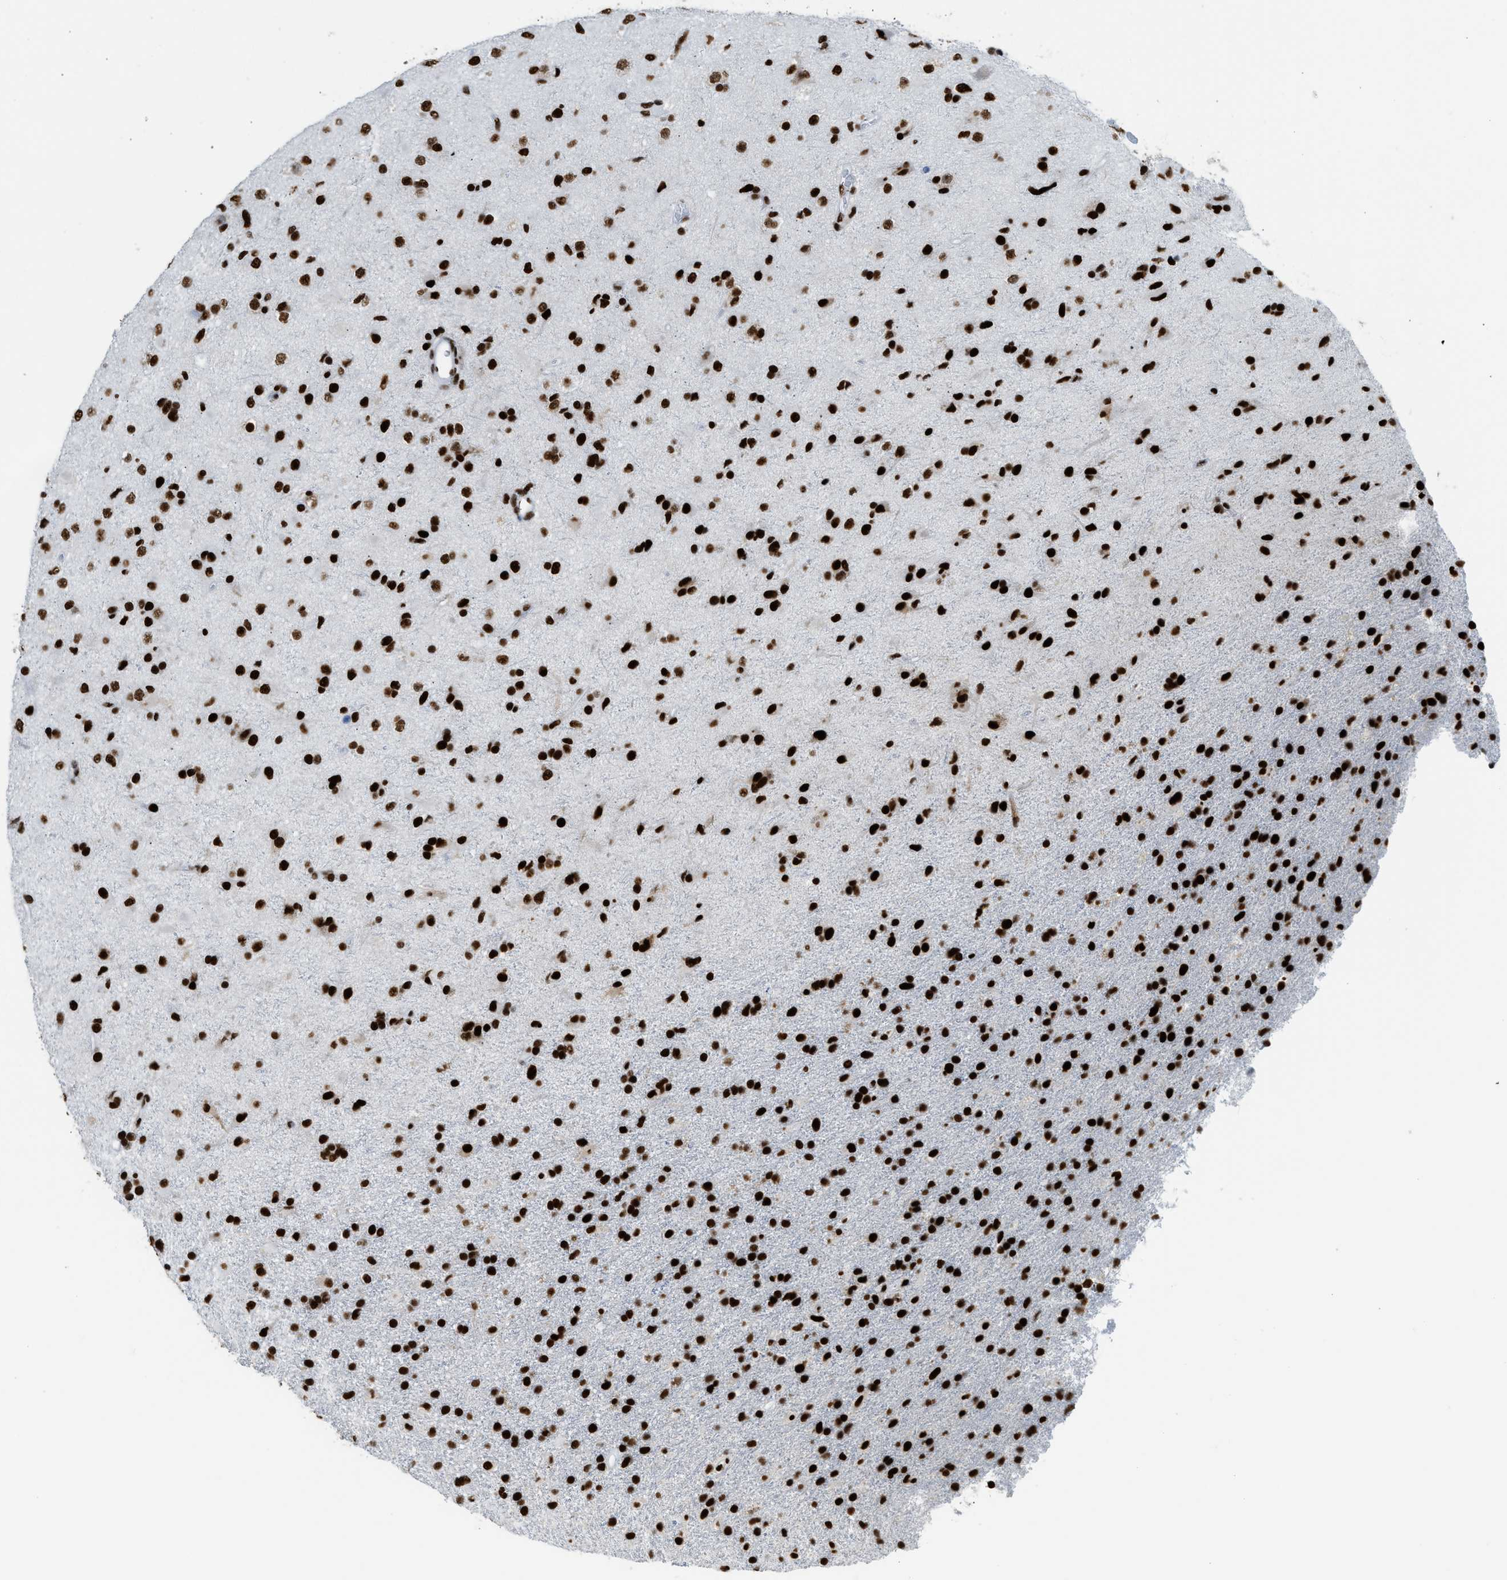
{"staining": {"intensity": "strong", "quantity": ">75%", "location": "nuclear"}, "tissue": "glioma", "cell_type": "Tumor cells", "image_type": "cancer", "snomed": [{"axis": "morphology", "description": "Glioma, malignant, Low grade"}, {"axis": "topography", "description": "Brain"}], "caption": "Immunohistochemical staining of malignant glioma (low-grade) demonstrates strong nuclear protein positivity in approximately >75% of tumor cells.", "gene": "PIF1", "patient": {"sex": "male", "age": 65}}